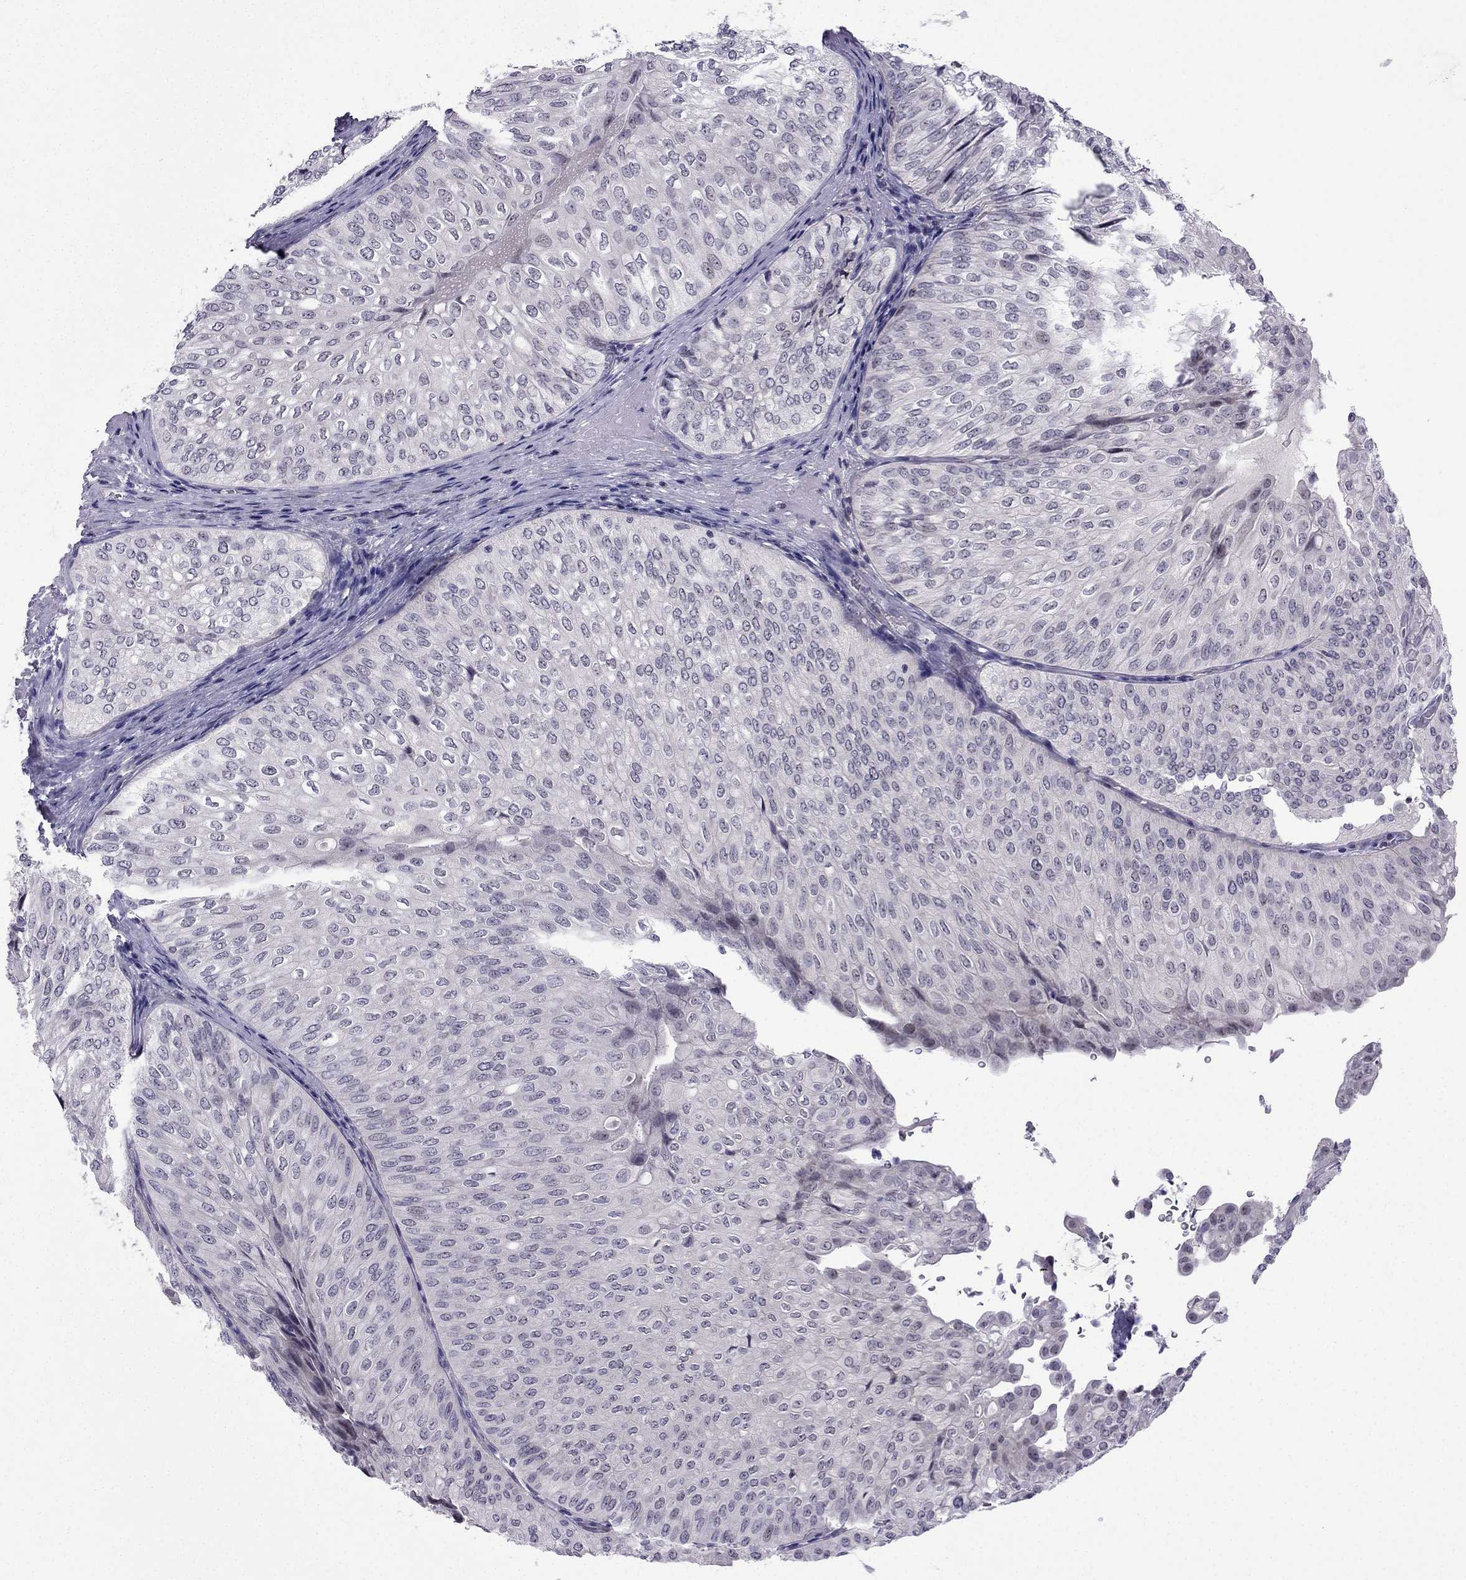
{"staining": {"intensity": "negative", "quantity": "none", "location": "none"}, "tissue": "urothelial cancer", "cell_type": "Tumor cells", "image_type": "cancer", "snomed": [{"axis": "morphology", "description": "Urothelial carcinoma, NOS"}, {"axis": "topography", "description": "Urinary bladder"}], "caption": "Tumor cells are negative for brown protein staining in urothelial cancer.", "gene": "POM121L12", "patient": {"sex": "male", "age": 62}}